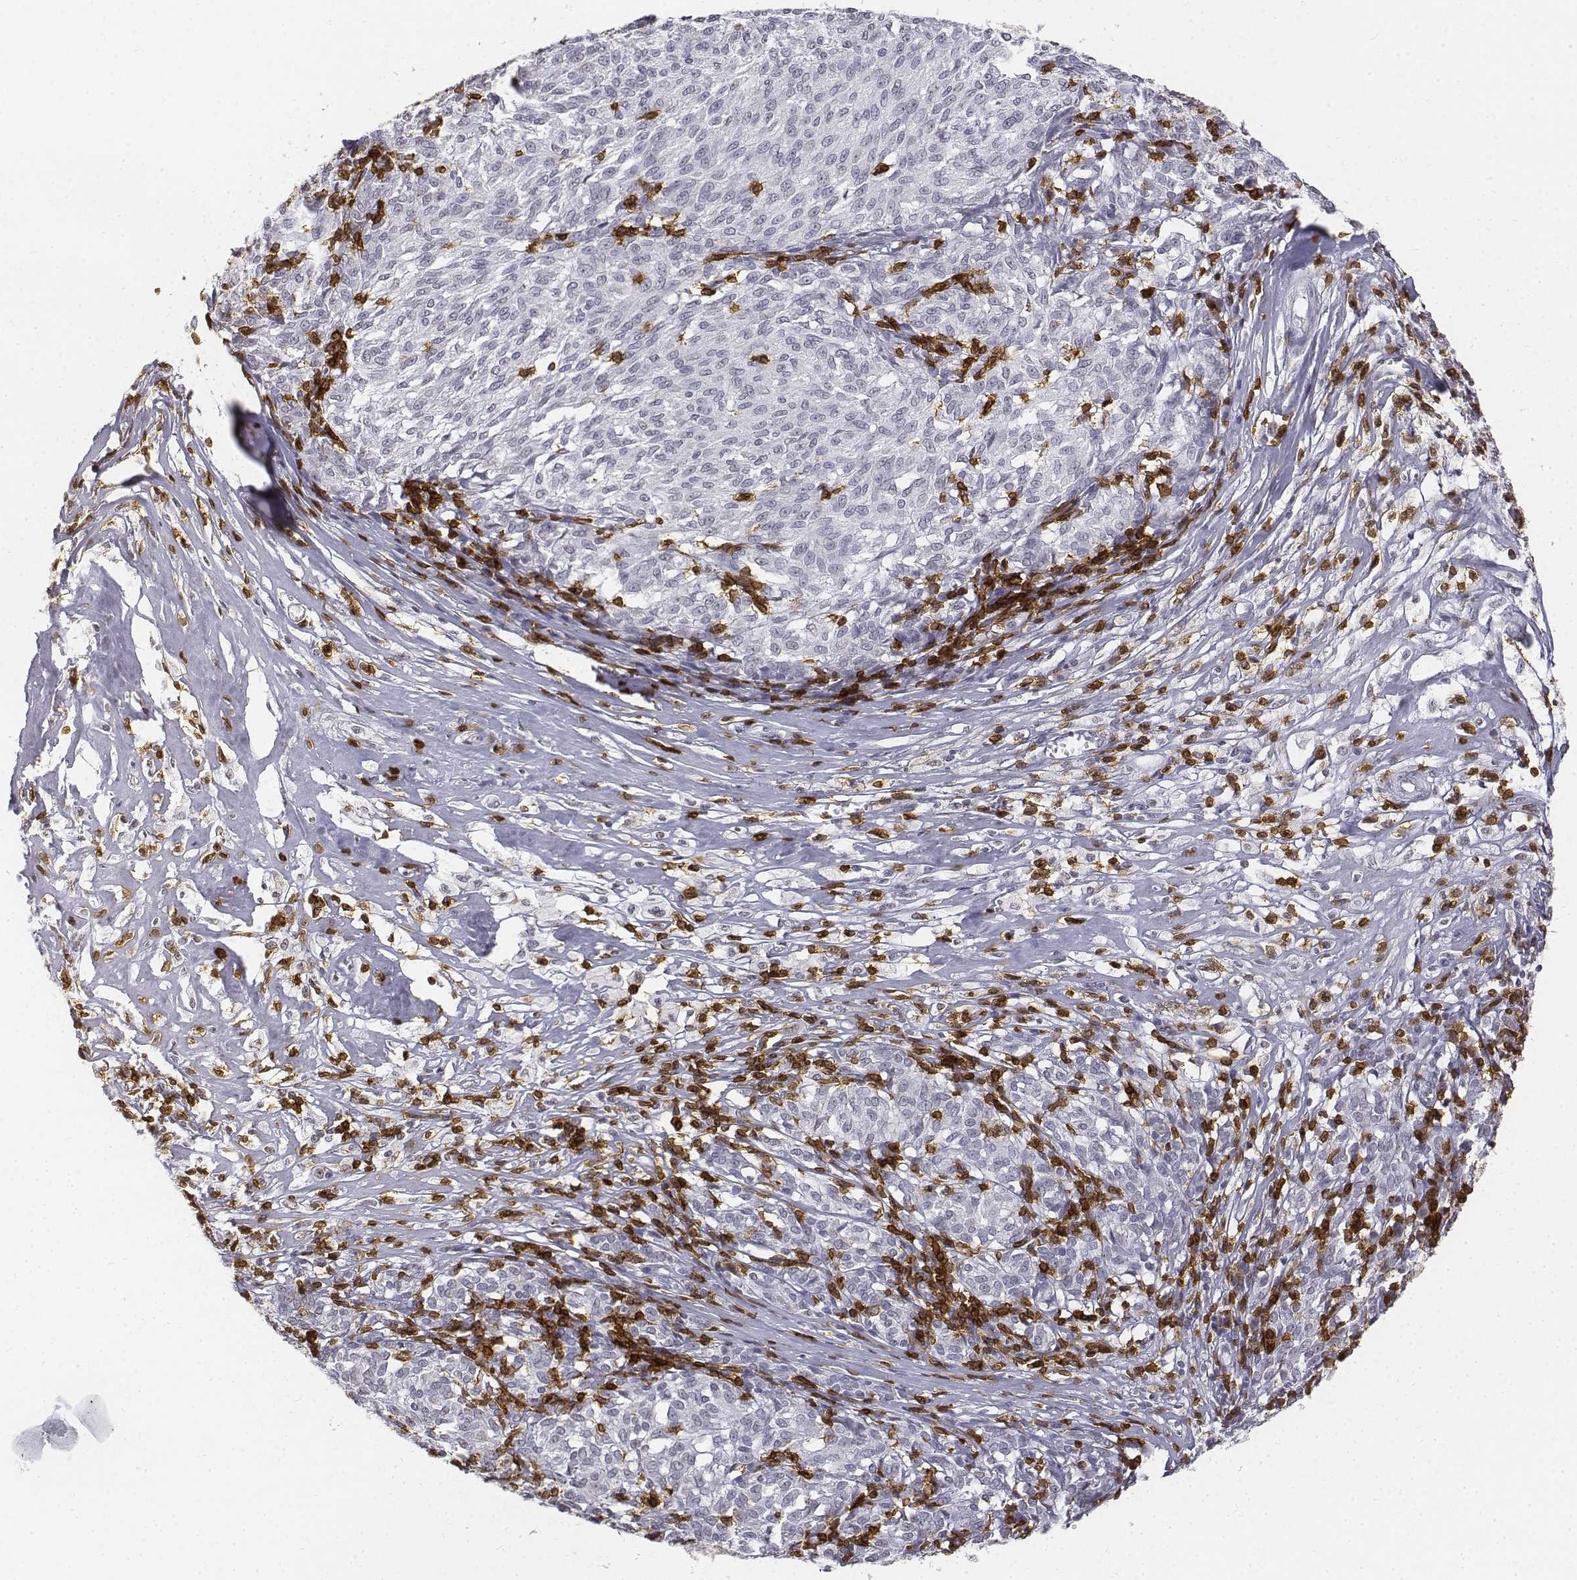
{"staining": {"intensity": "negative", "quantity": "none", "location": "none"}, "tissue": "melanoma", "cell_type": "Tumor cells", "image_type": "cancer", "snomed": [{"axis": "morphology", "description": "Malignant melanoma, NOS"}, {"axis": "topography", "description": "Skin"}], "caption": "Malignant melanoma was stained to show a protein in brown. There is no significant expression in tumor cells.", "gene": "CD3E", "patient": {"sex": "female", "age": 72}}